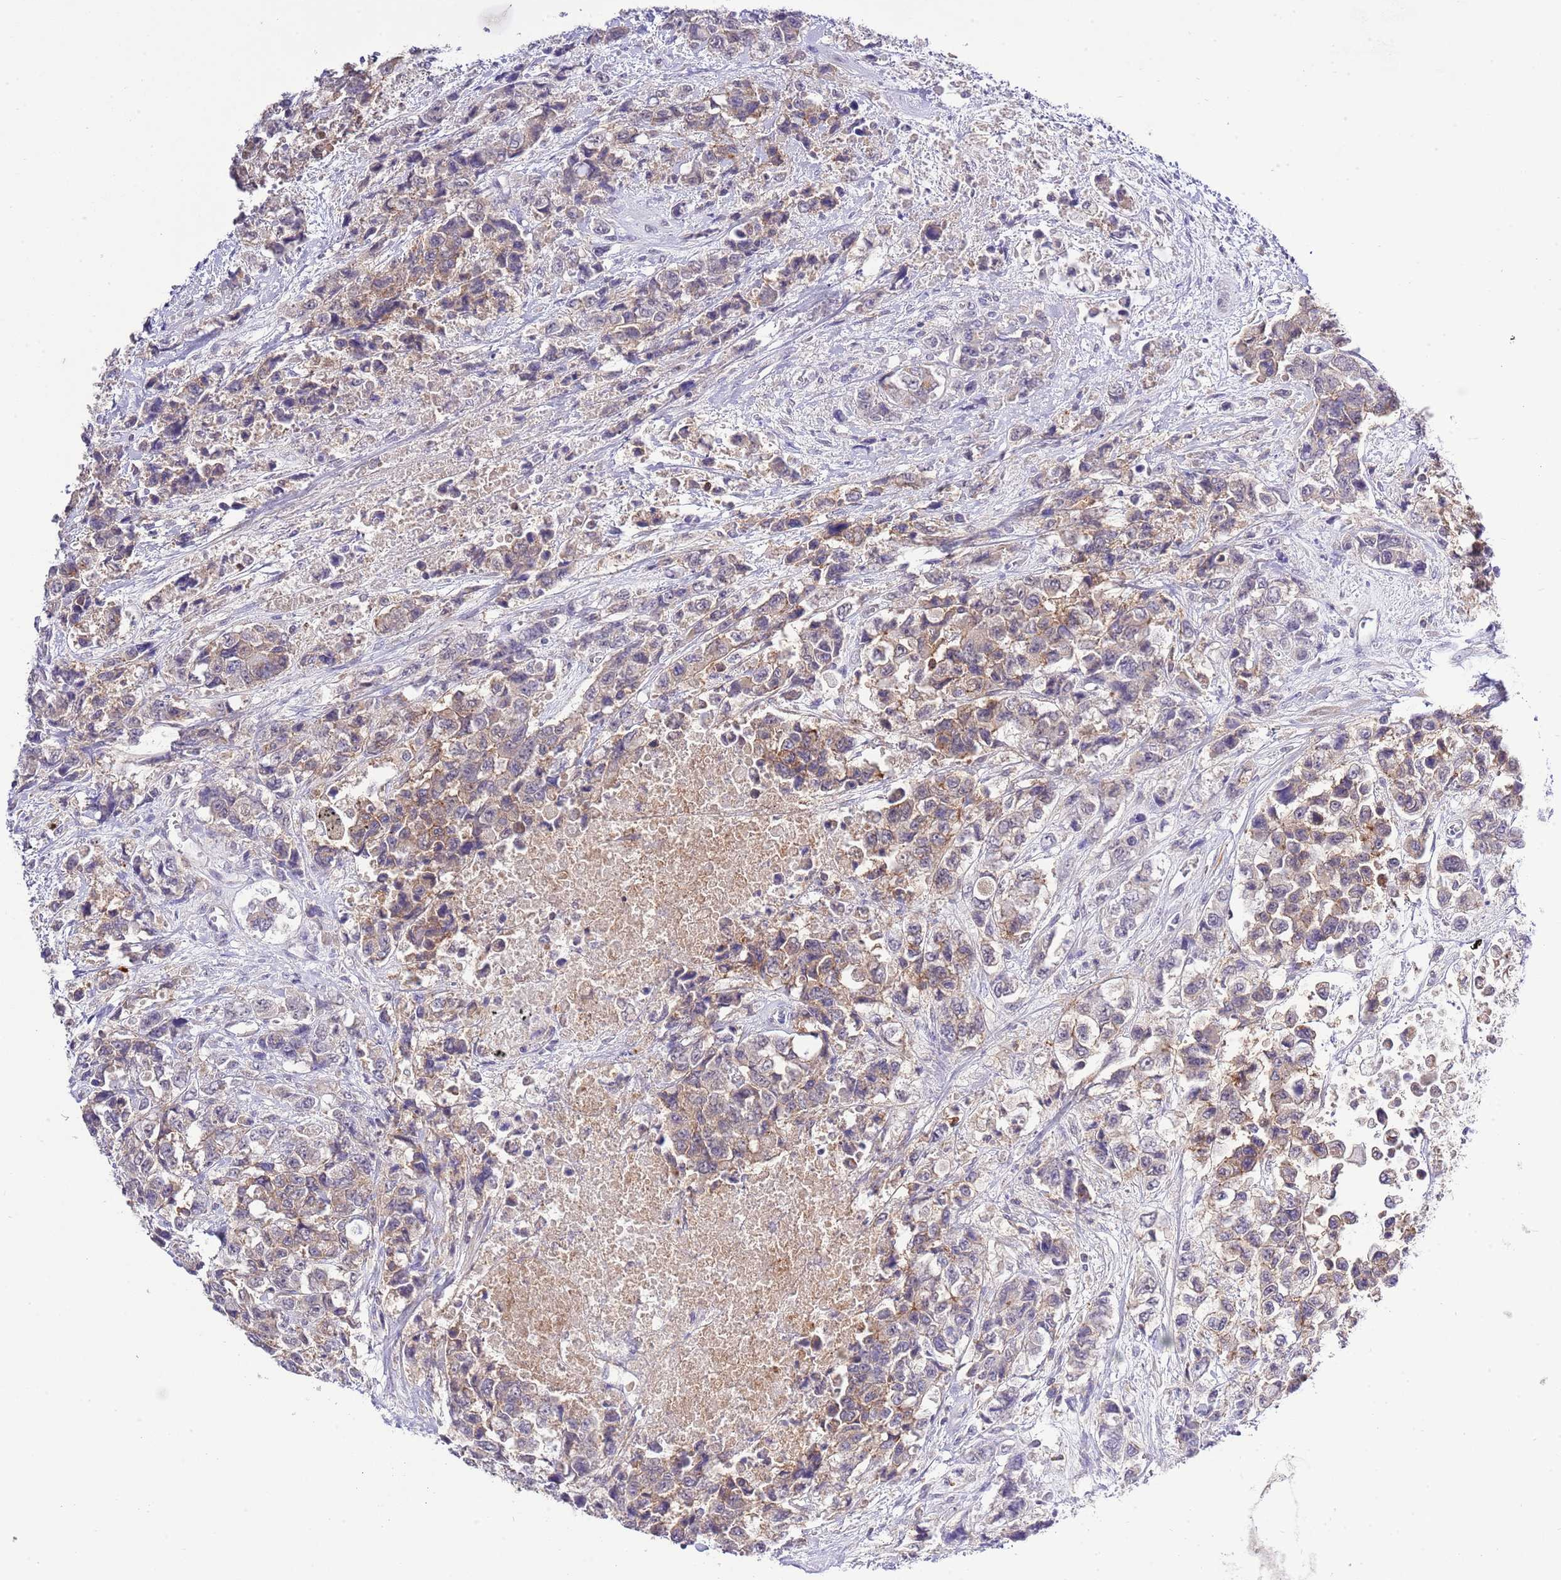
{"staining": {"intensity": "moderate", "quantity": "25%-75%", "location": "cytoplasmic/membranous"}, "tissue": "urothelial cancer", "cell_type": "Tumor cells", "image_type": "cancer", "snomed": [{"axis": "morphology", "description": "Urothelial carcinoma, High grade"}, {"axis": "topography", "description": "Urinary bladder"}], "caption": "The immunohistochemical stain highlights moderate cytoplasmic/membranous staining in tumor cells of urothelial cancer tissue. (DAB IHC with brightfield microscopy, high magnification).", "gene": "EFHD1", "patient": {"sex": "female", "age": 78}}